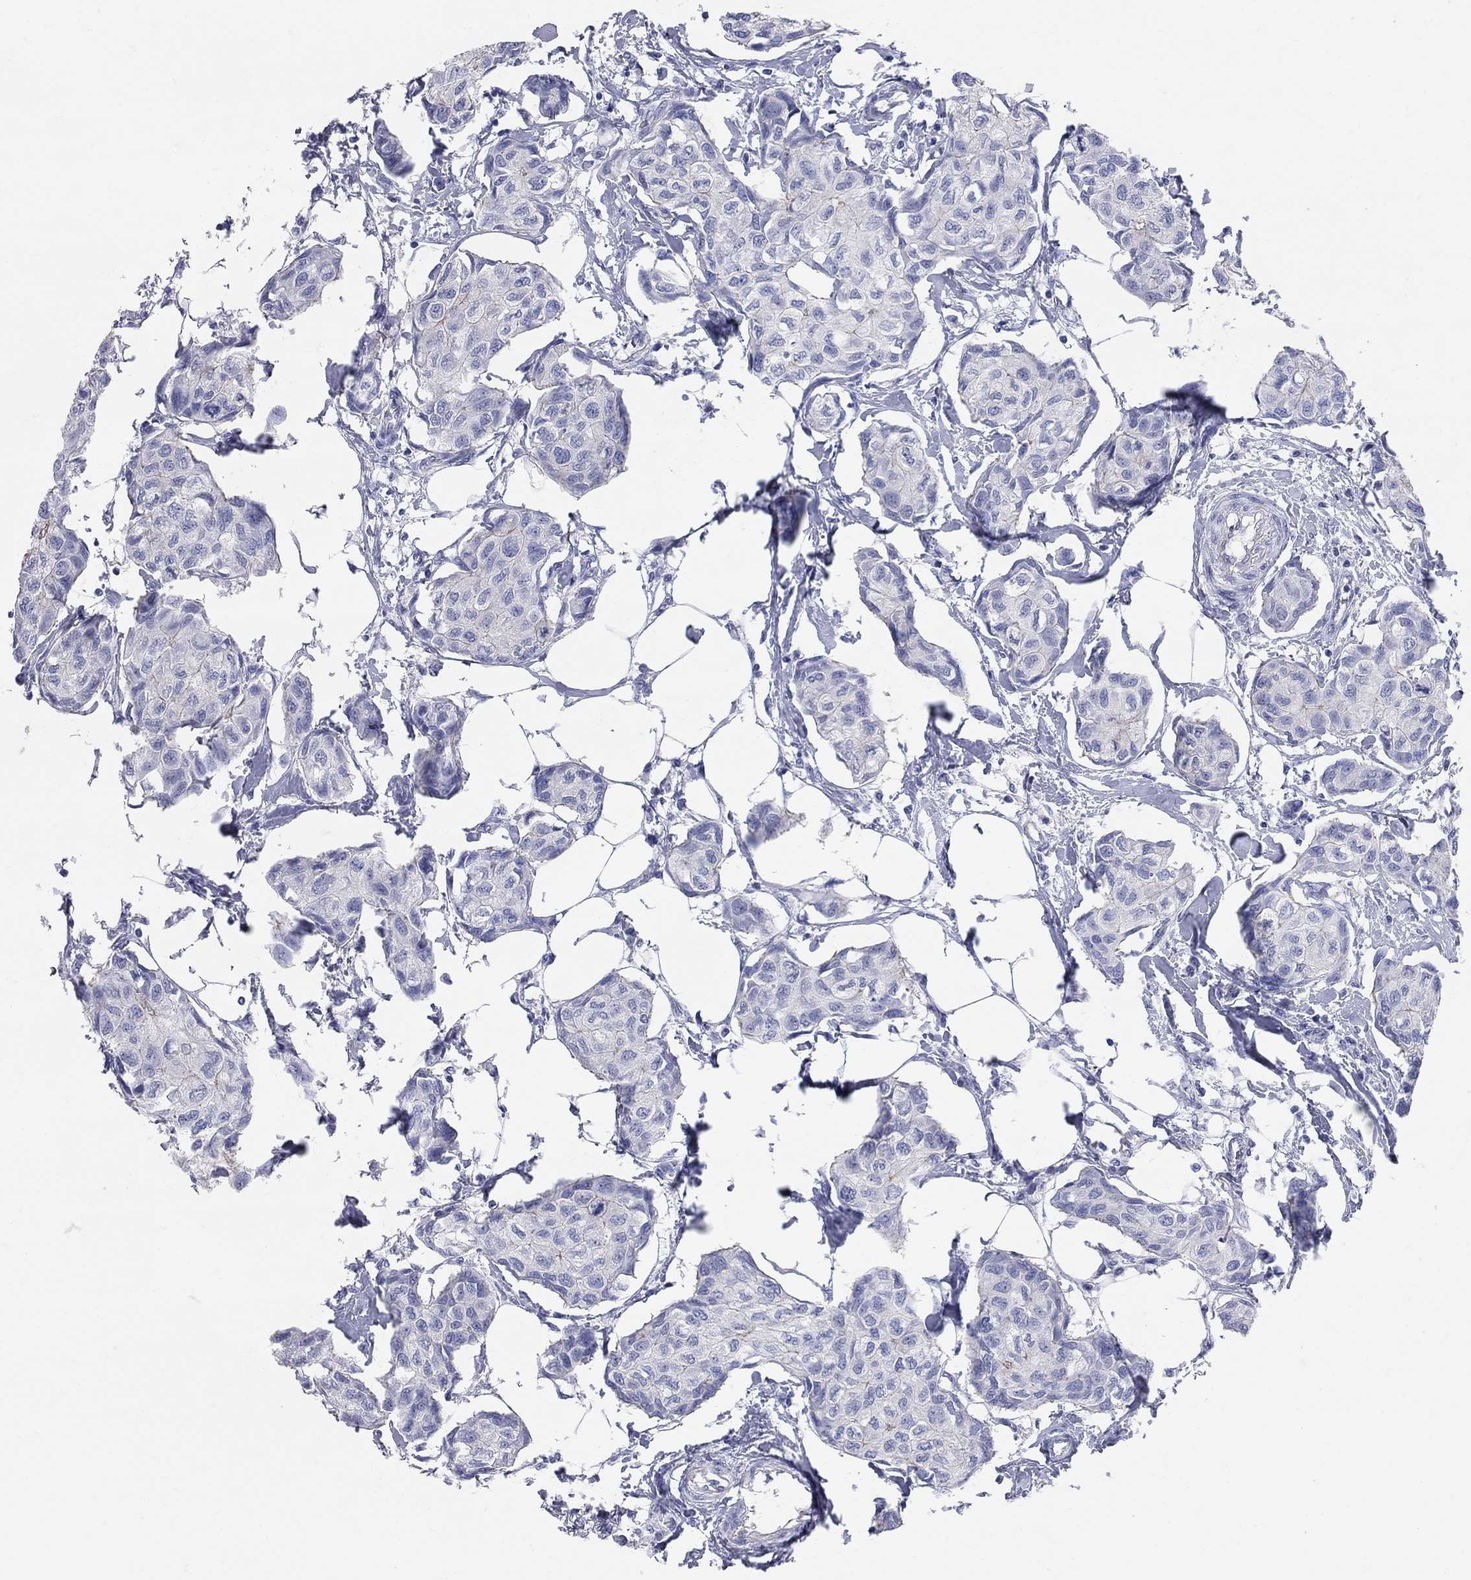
{"staining": {"intensity": "negative", "quantity": "none", "location": "none"}, "tissue": "breast cancer", "cell_type": "Tumor cells", "image_type": "cancer", "snomed": [{"axis": "morphology", "description": "Duct carcinoma"}, {"axis": "topography", "description": "Breast"}], "caption": "Tumor cells show no significant positivity in intraductal carcinoma (breast).", "gene": "AOX1", "patient": {"sex": "female", "age": 80}}